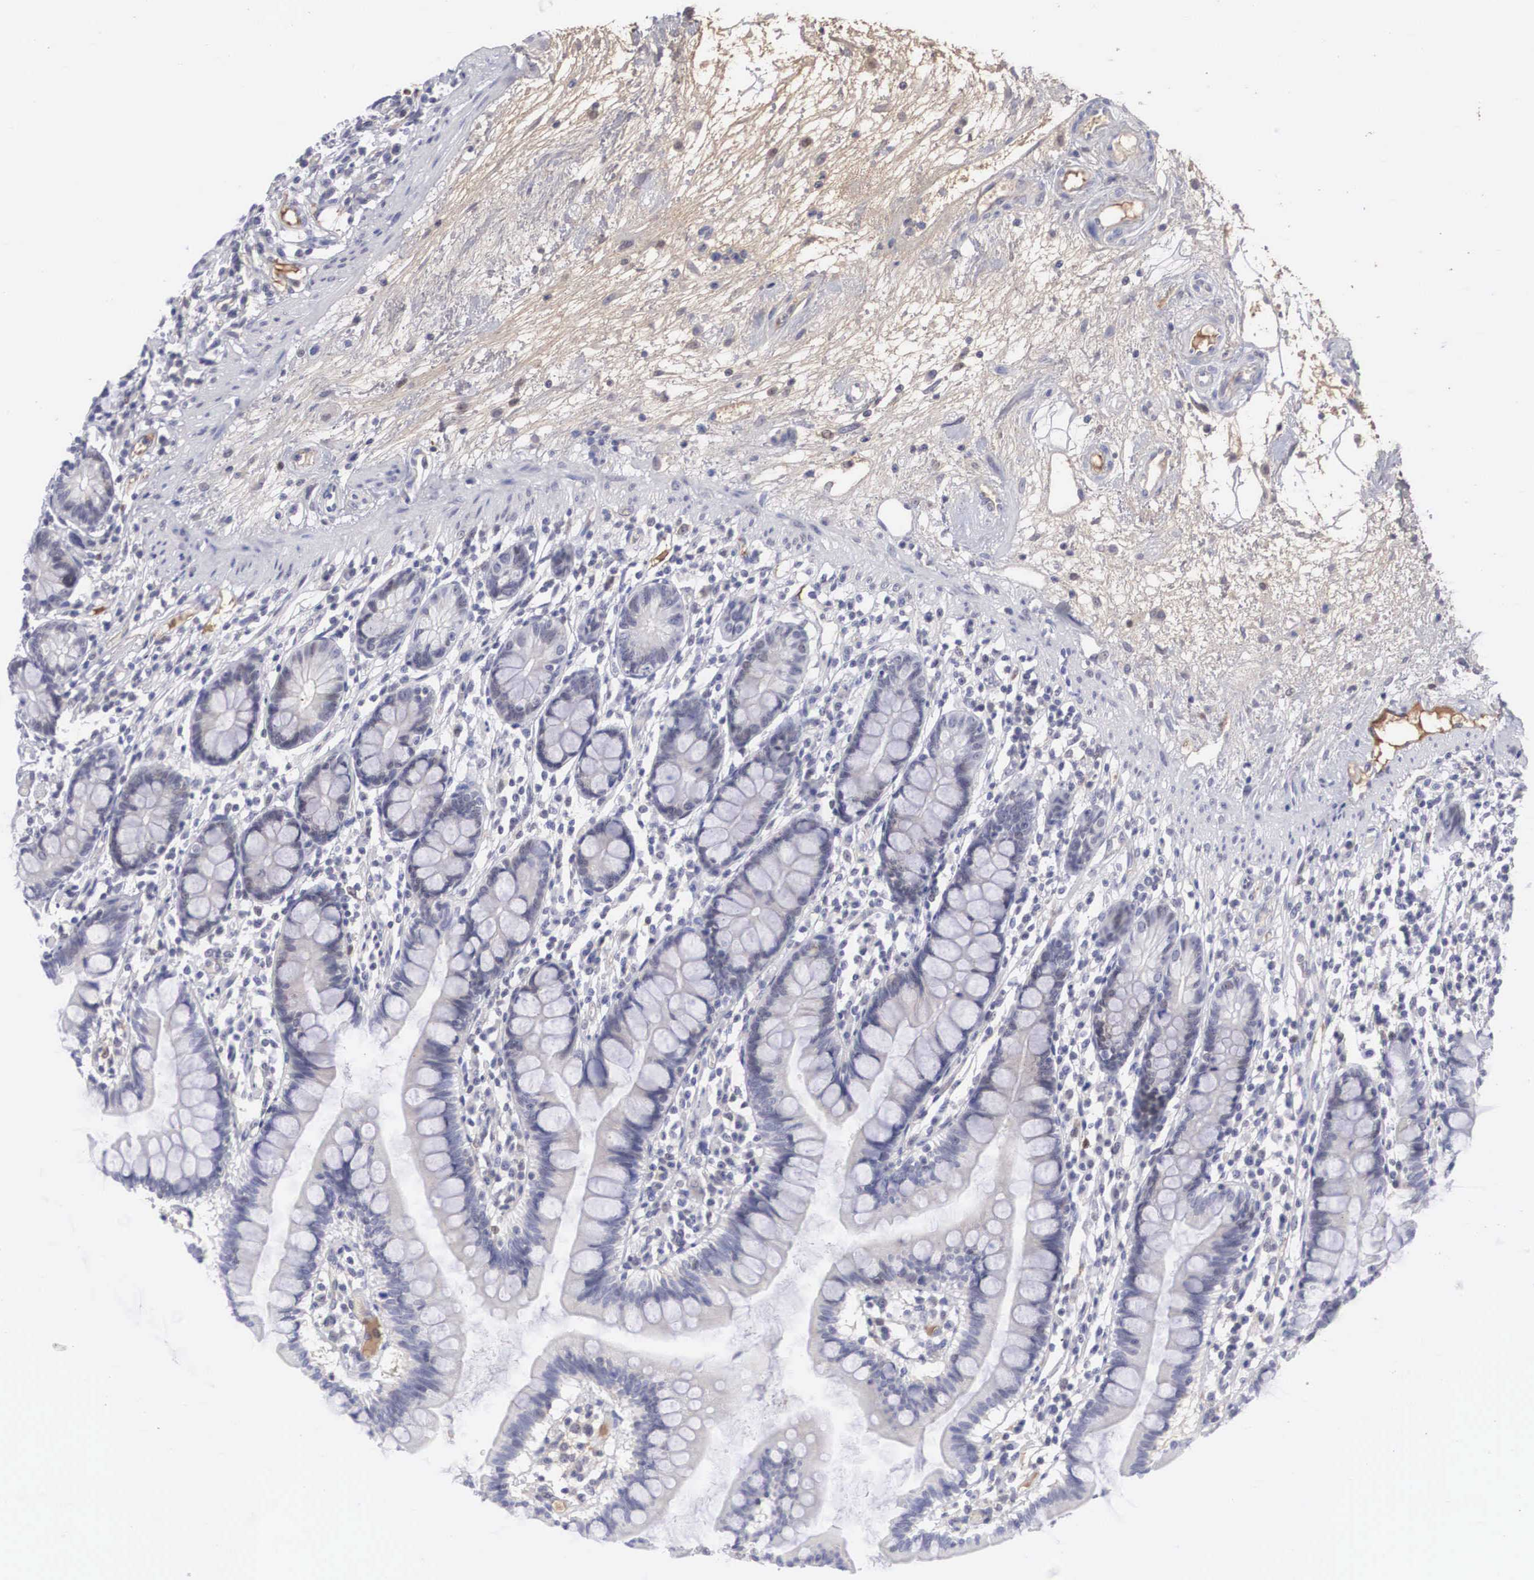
{"staining": {"intensity": "negative", "quantity": "none", "location": "none"}, "tissue": "small intestine", "cell_type": "Glandular cells", "image_type": "normal", "snomed": [{"axis": "morphology", "description": "Normal tissue, NOS"}, {"axis": "topography", "description": "Small intestine"}], "caption": "This is an immunohistochemistry (IHC) micrograph of benign small intestine. There is no staining in glandular cells.", "gene": "RBPJ", "patient": {"sex": "female", "age": 51}}